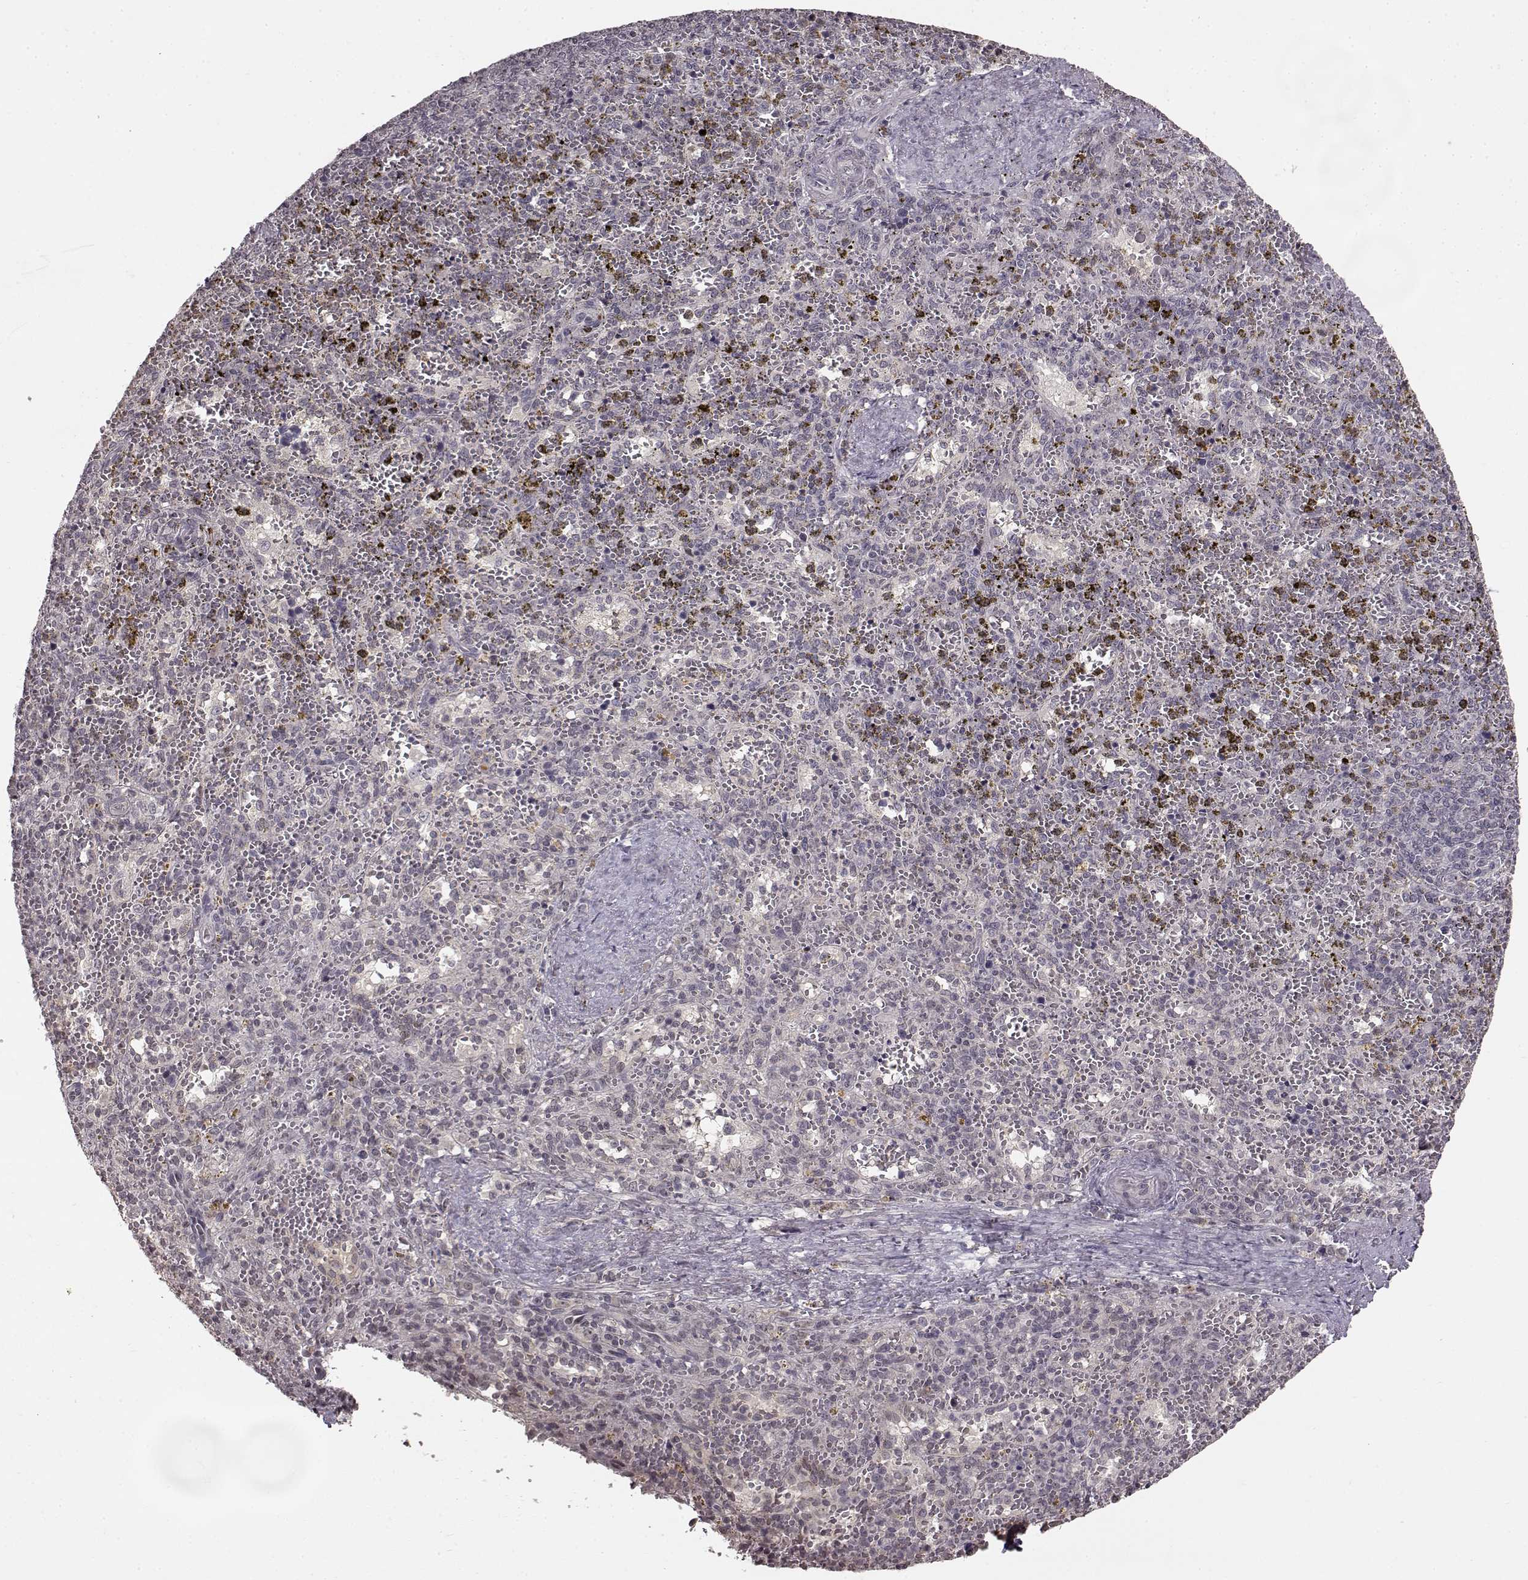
{"staining": {"intensity": "negative", "quantity": "none", "location": "none"}, "tissue": "spleen", "cell_type": "Cells in red pulp", "image_type": "normal", "snomed": [{"axis": "morphology", "description": "Normal tissue, NOS"}, {"axis": "topography", "description": "Spleen"}], "caption": "Image shows no significant protein expression in cells in red pulp of unremarkable spleen.", "gene": "NTRK2", "patient": {"sex": "female", "age": 50}}